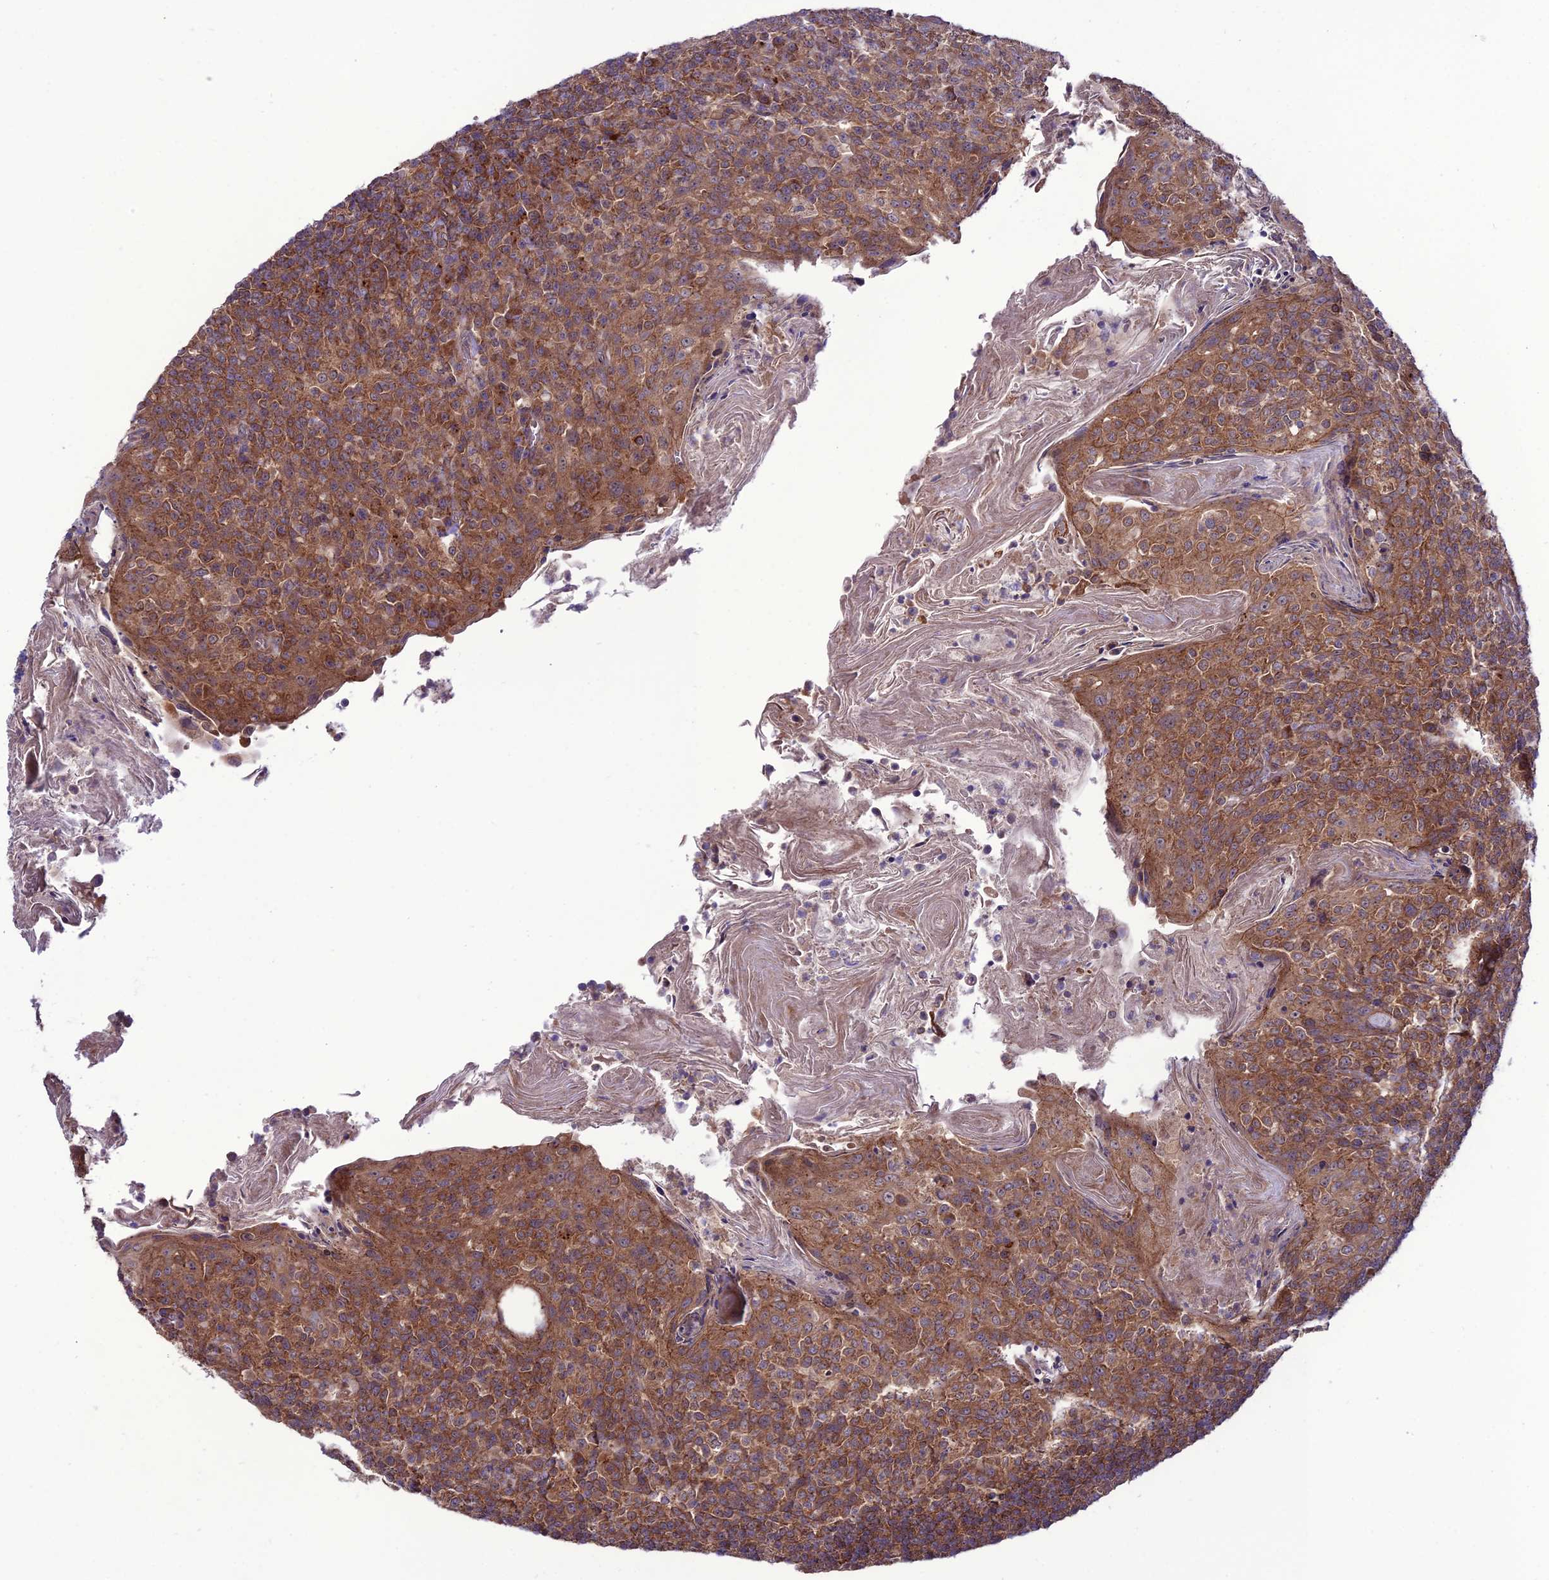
{"staining": {"intensity": "moderate", "quantity": ">75%", "location": "cytoplasmic/membranous"}, "tissue": "tonsil", "cell_type": "Germinal center cells", "image_type": "normal", "snomed": [{"axis": "morphology", "description": "Normal tissue, NOS"}, {"axis": "topography", "description": "Tonsil"}], "caption": "Tonsil was stained to show a protein in brown. There is medium levels of moderate cytoplasmic/membranous positivity in approximately >75% of germinal center cells. The staining was performed using DAB (3,3'-diaminobenzidine), with brown indicating positive protein expression. Nuclei are stained blue with hematoxylin.", "gene": "PPIL3", "patient": {"sex": "female", "age": 10}}